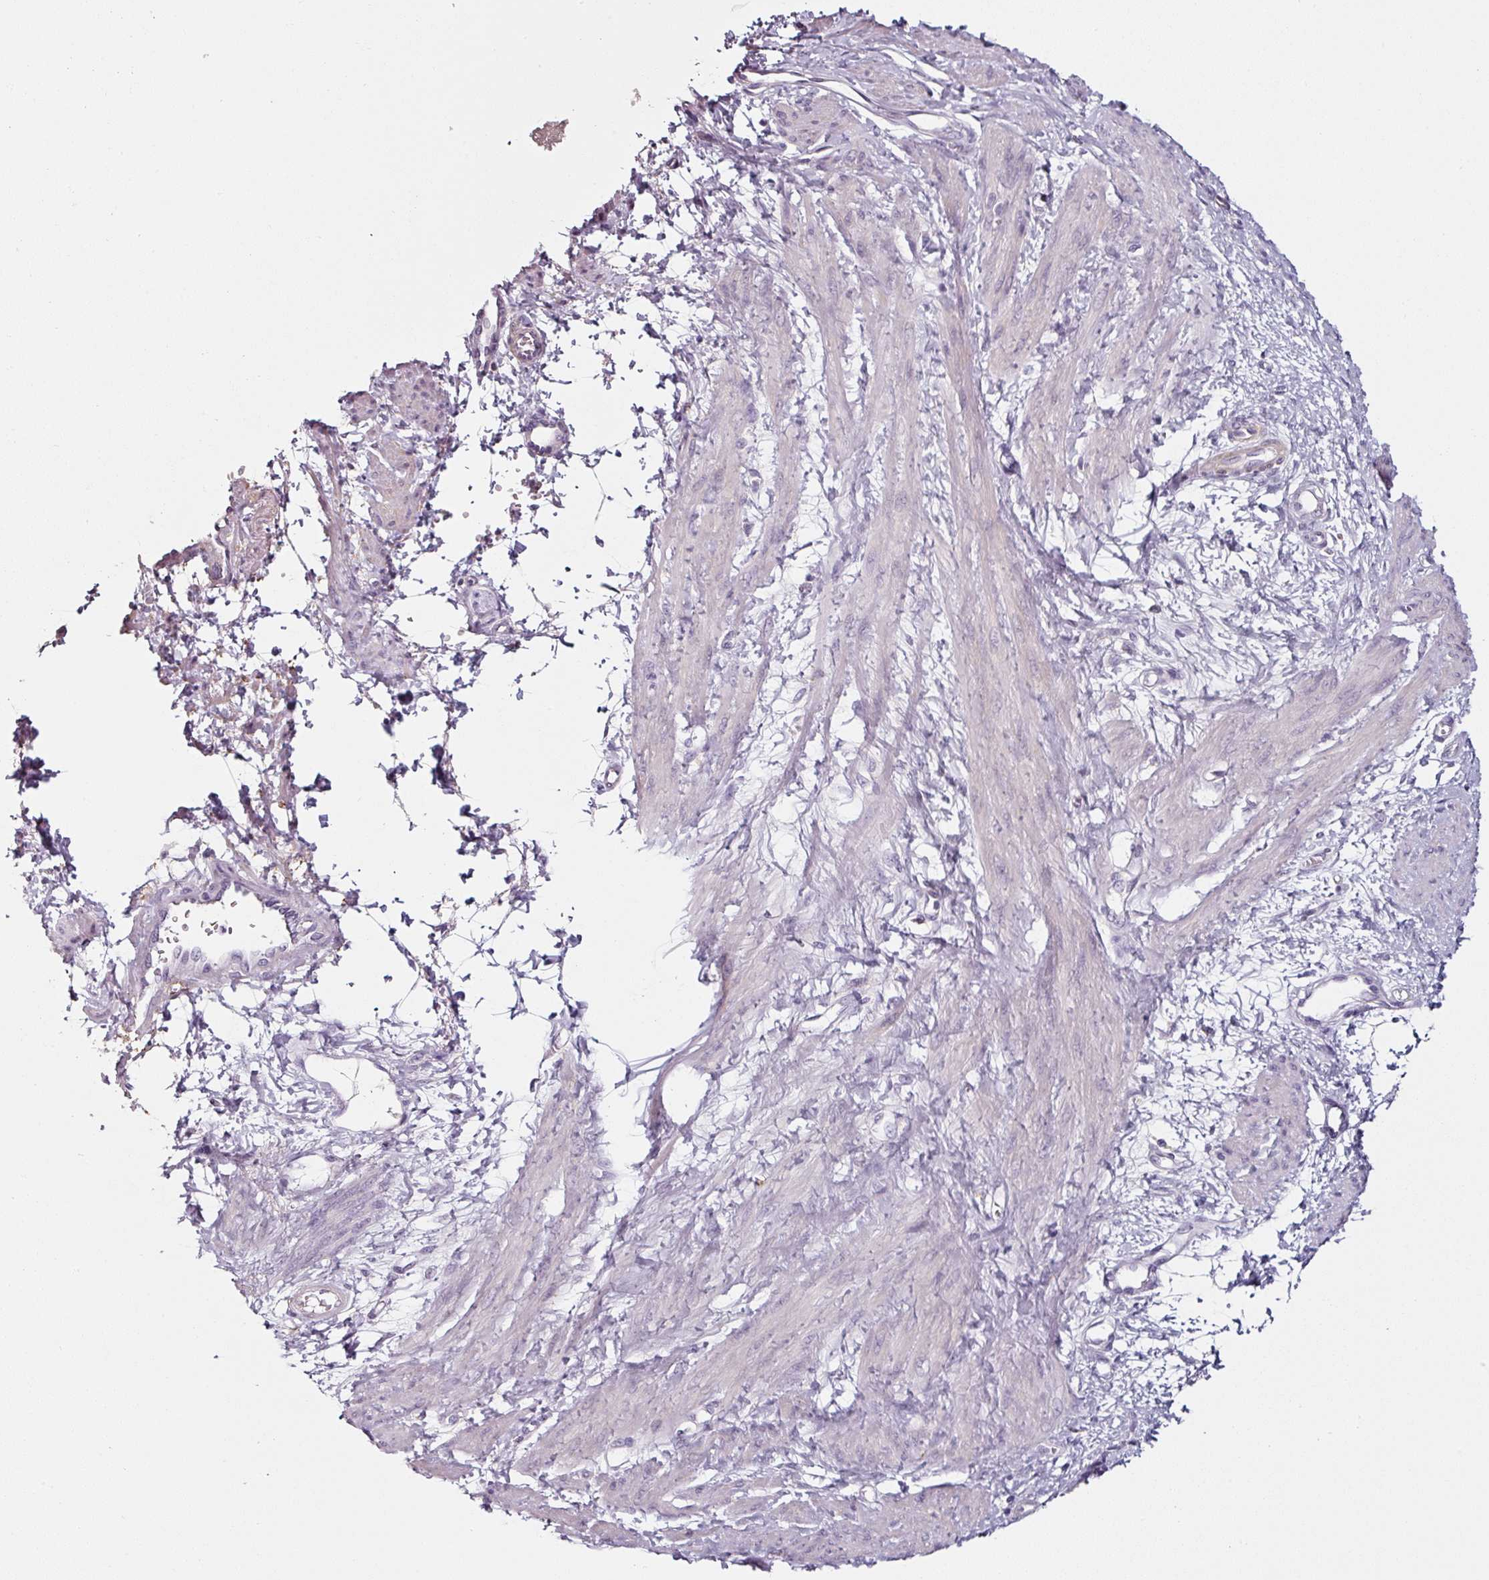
{"staining": {"intensity": "weak", "quantity": "25%-75%", "location": "cytoplasmic/membranous"}, "tissue": "smooth muscle", "cell_type": "Smooth muscle cells", "image_type": "normal", "snomed": [{"axis": "morphology", "description": "Normal tissue, NOS"}, {"axis": "topography", "description": "Smooth muscle"}, {"axis": "topography", "description": "Uterus"}], "caption": "Smooth muscle stained with immunohistochemistry (IHC) demonstrates weak cytoplasmic/membranous staining in about 25%-75% of smooth muscle cells.", "gene": "CAP2", "patient": {"sex": "female", "age": 39}}